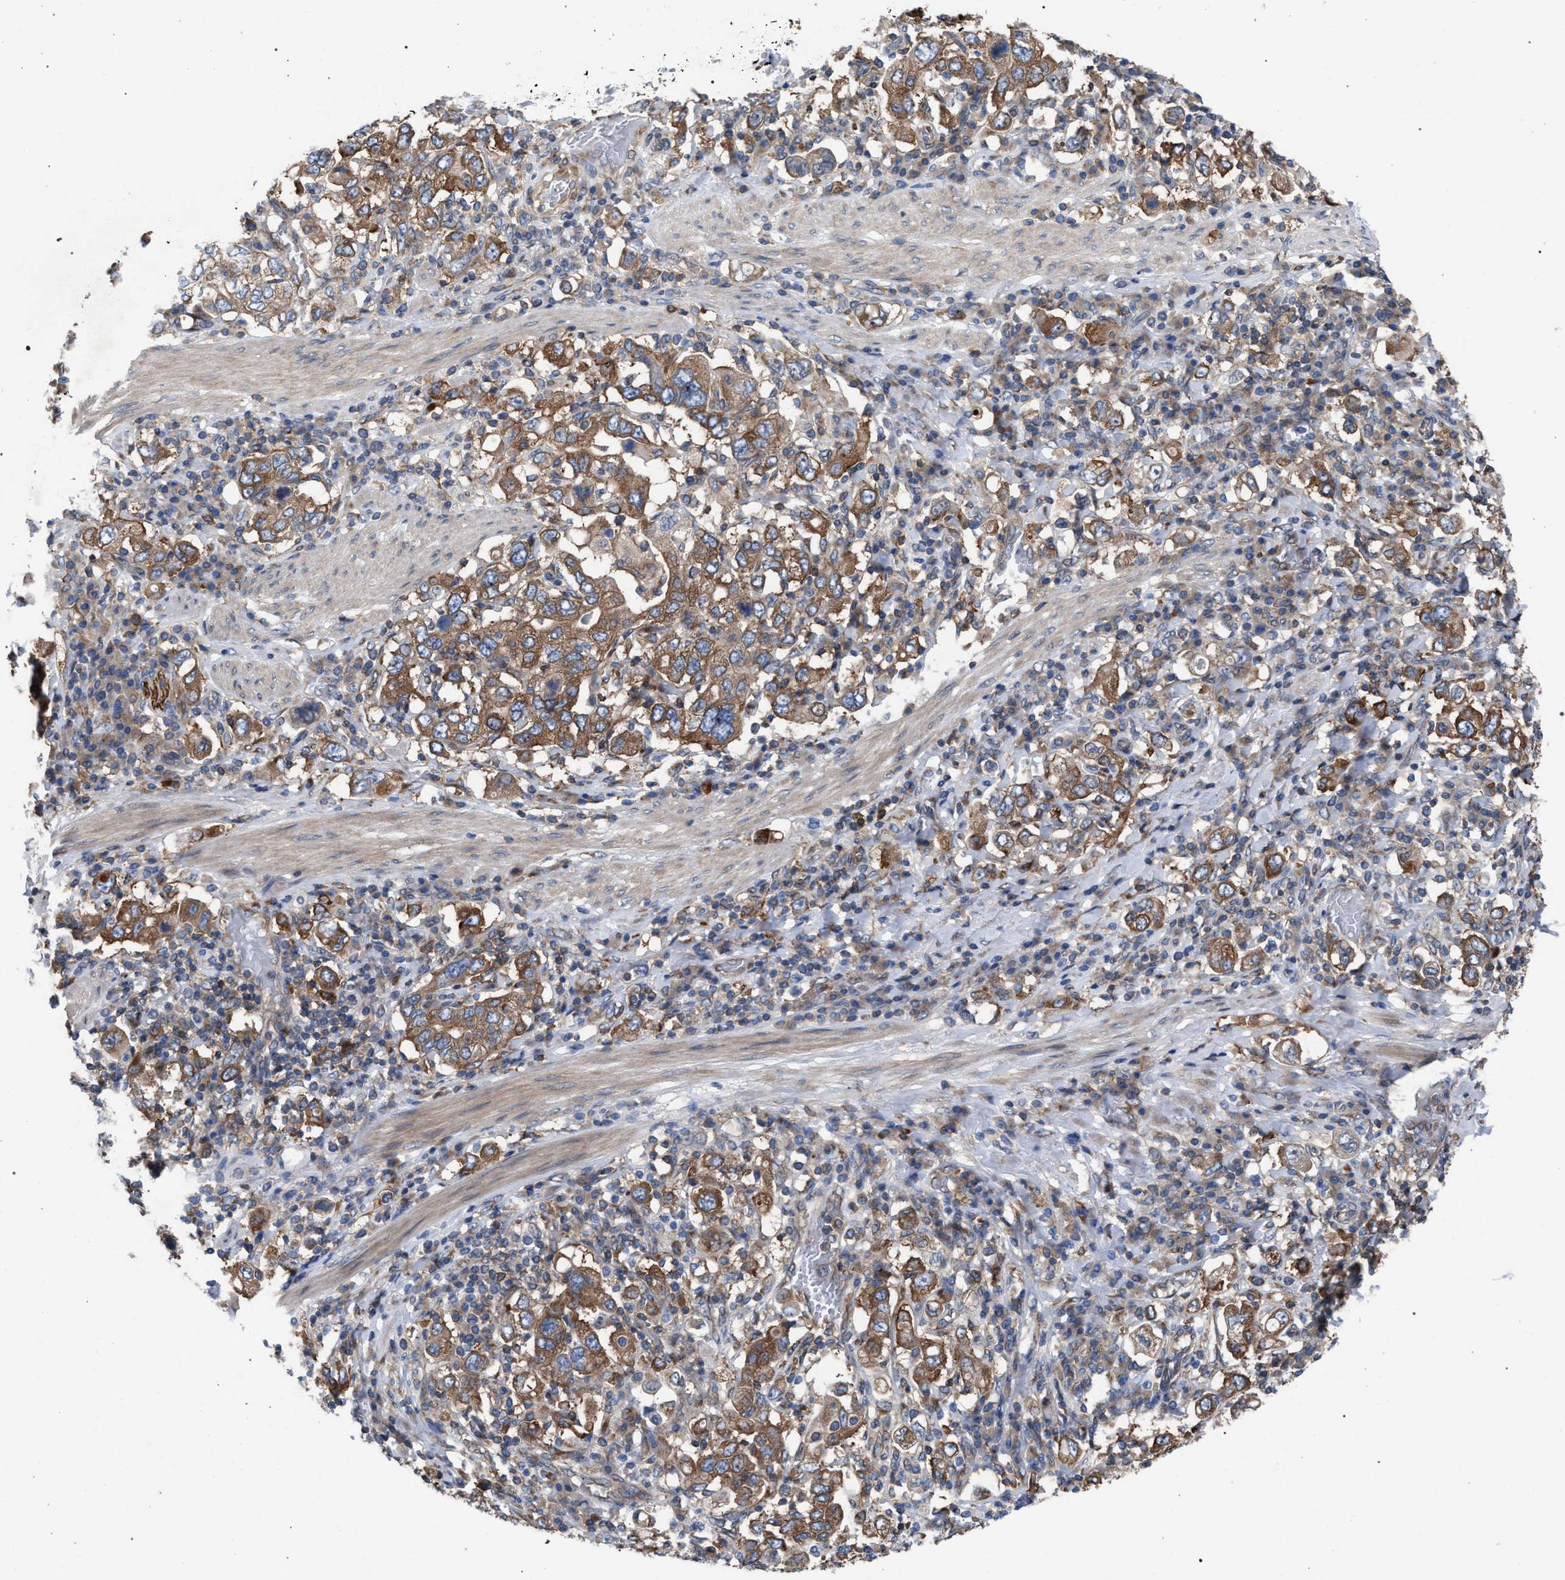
{"staining": {"intensity": "moderate", "quantity": ">75%", "location": "cytoplasmic/membranous"}, "tissue": "stomach cancer", "cell_type": "Tumor cells", "image_type": "cancer", "snomed": [{"axis": "morphology", "description": "Adenocarcinoma, NOS"}, {"axis": "topography", "description": "Stomach, upper"}], "caption": "Stomach cancer (adenocarcinoma) stained for a protein (brown) exhibits moderate cytoplasmic/membranous positive expression in about >75% of tumor cells.", "gene": "CDR2L", "patient": {"sex": "male", "age": 62}}